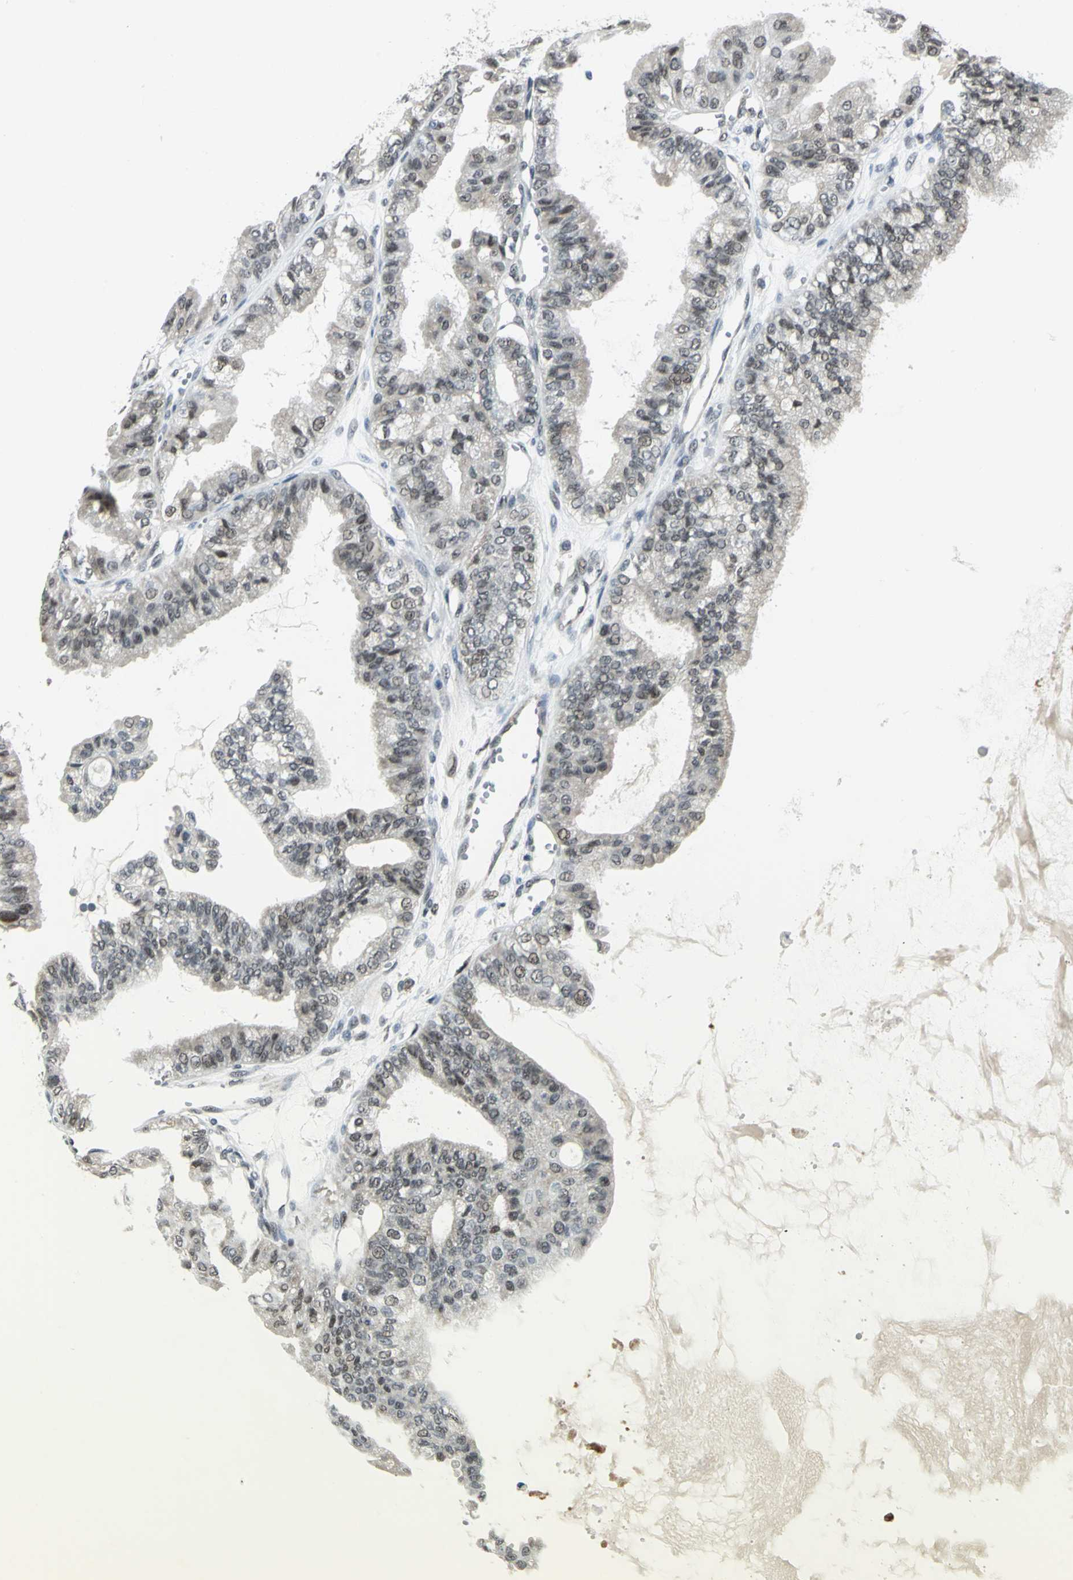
{"staining": {"intensity": "weak", "quantity": "<25%", "location": "cytoplasmic/membranous,nuclear"}, "tissue": "ovarian cancer", "cell_type": "Tumor cells", "image_type": "cancer", "snomed": [{"axis": "morphology", "description": "Carcinoma, NOS"}, {"axis": "morphology", "description": "Carcinoma, endometroid"}, {"axis": "topography", "description": "Ovary"}], "caption": "This is an IHC histopathology image of ovarian cancer. There is no staining in tumor cells.", "gene": "MTA1", "patient": {"sex": "female", "age": 50}}